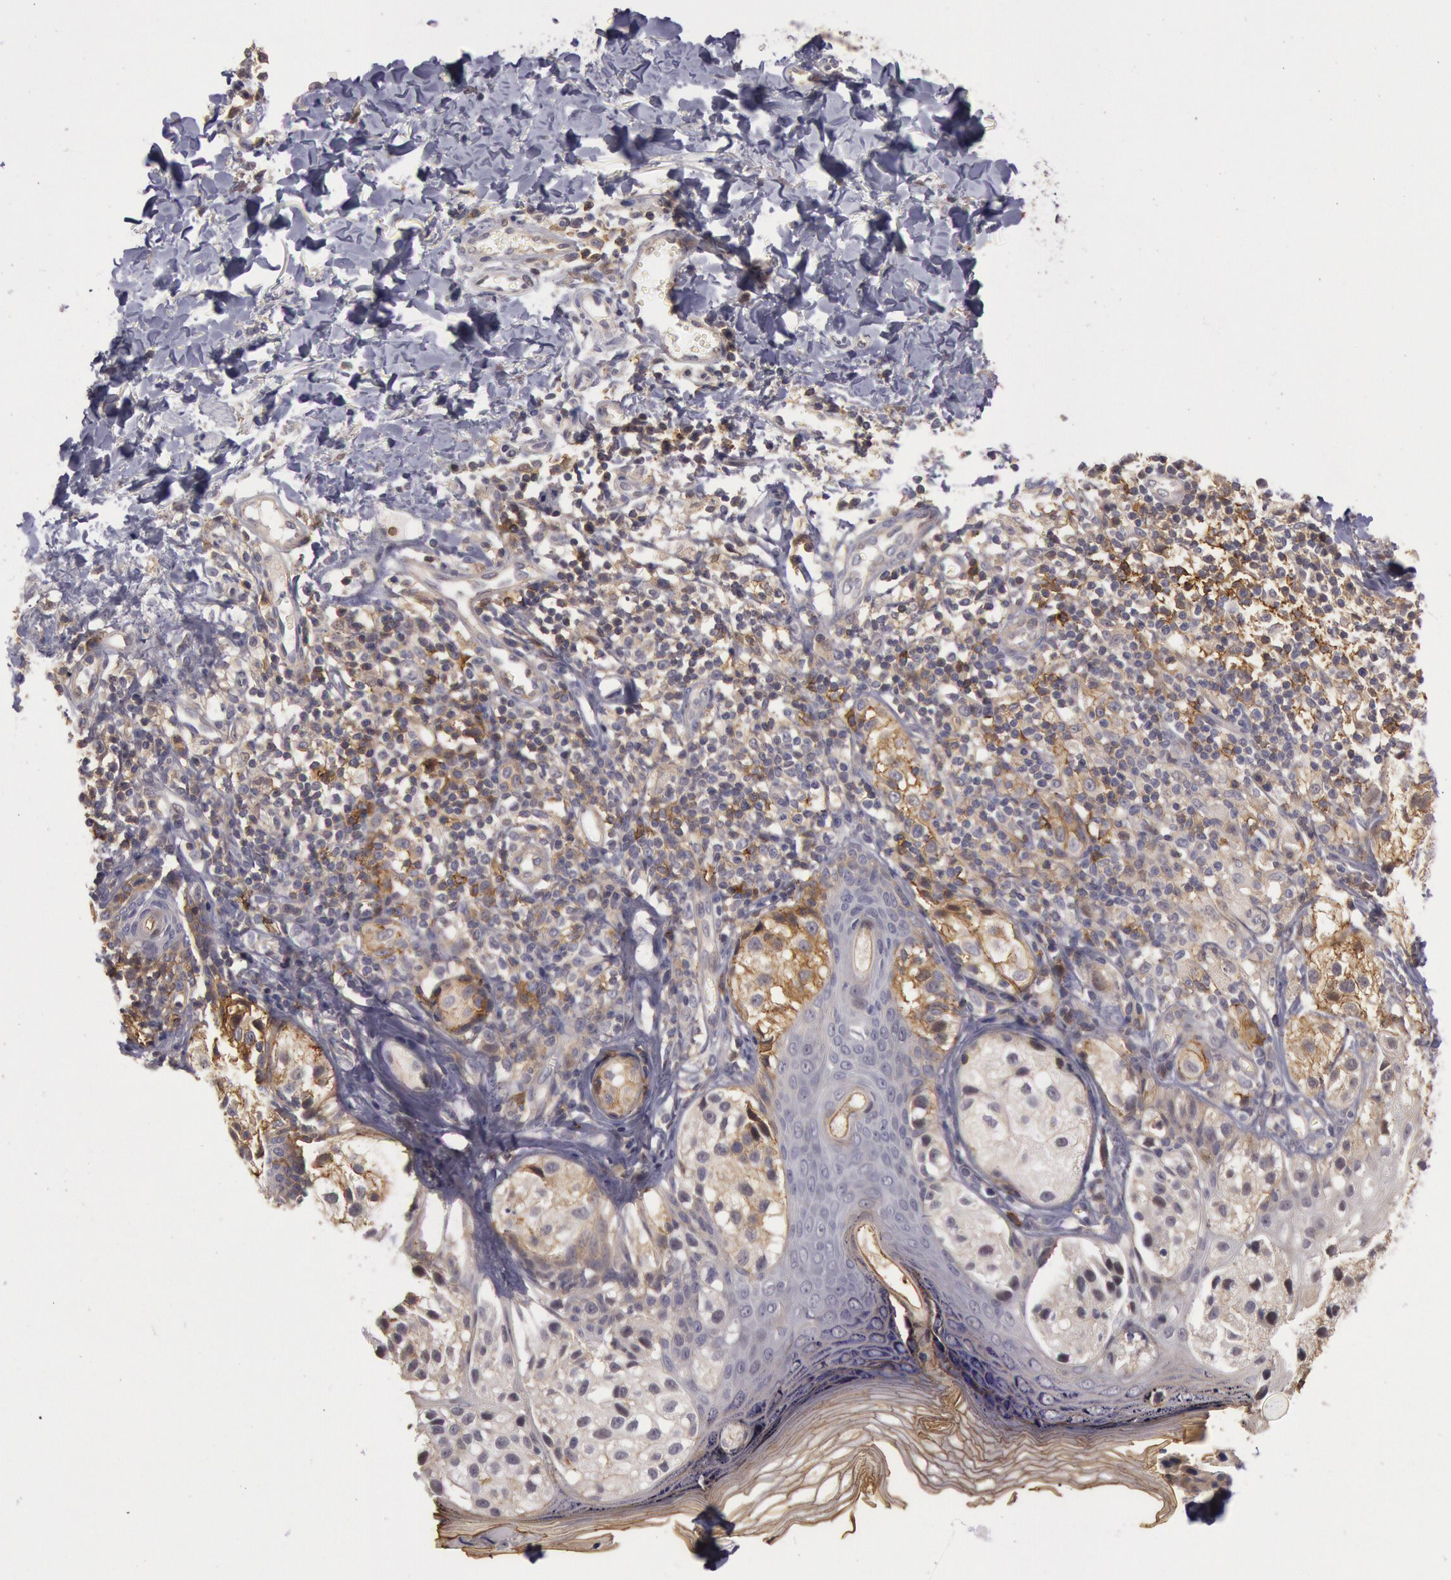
{"staining": {"intensity": "weak", "quantity": ">75%", "location": "cytoplasmic/membranous"}, "tissue": "melanoma", "cell_type": "Tumor cells", "image_type": "cancer", "snomed": [{"axis": "morphology", "description": "Malignant melanoma, NOS"}, {"axis": "topography", "description": "Skin"}], "caption": "A low amount of weak cytoplasmic/membranous staining is identified in about >75% of tumor cells in melanoma tissue.", "gene": "TRIB2", "patient": {"sex": "male", "age": 23}}